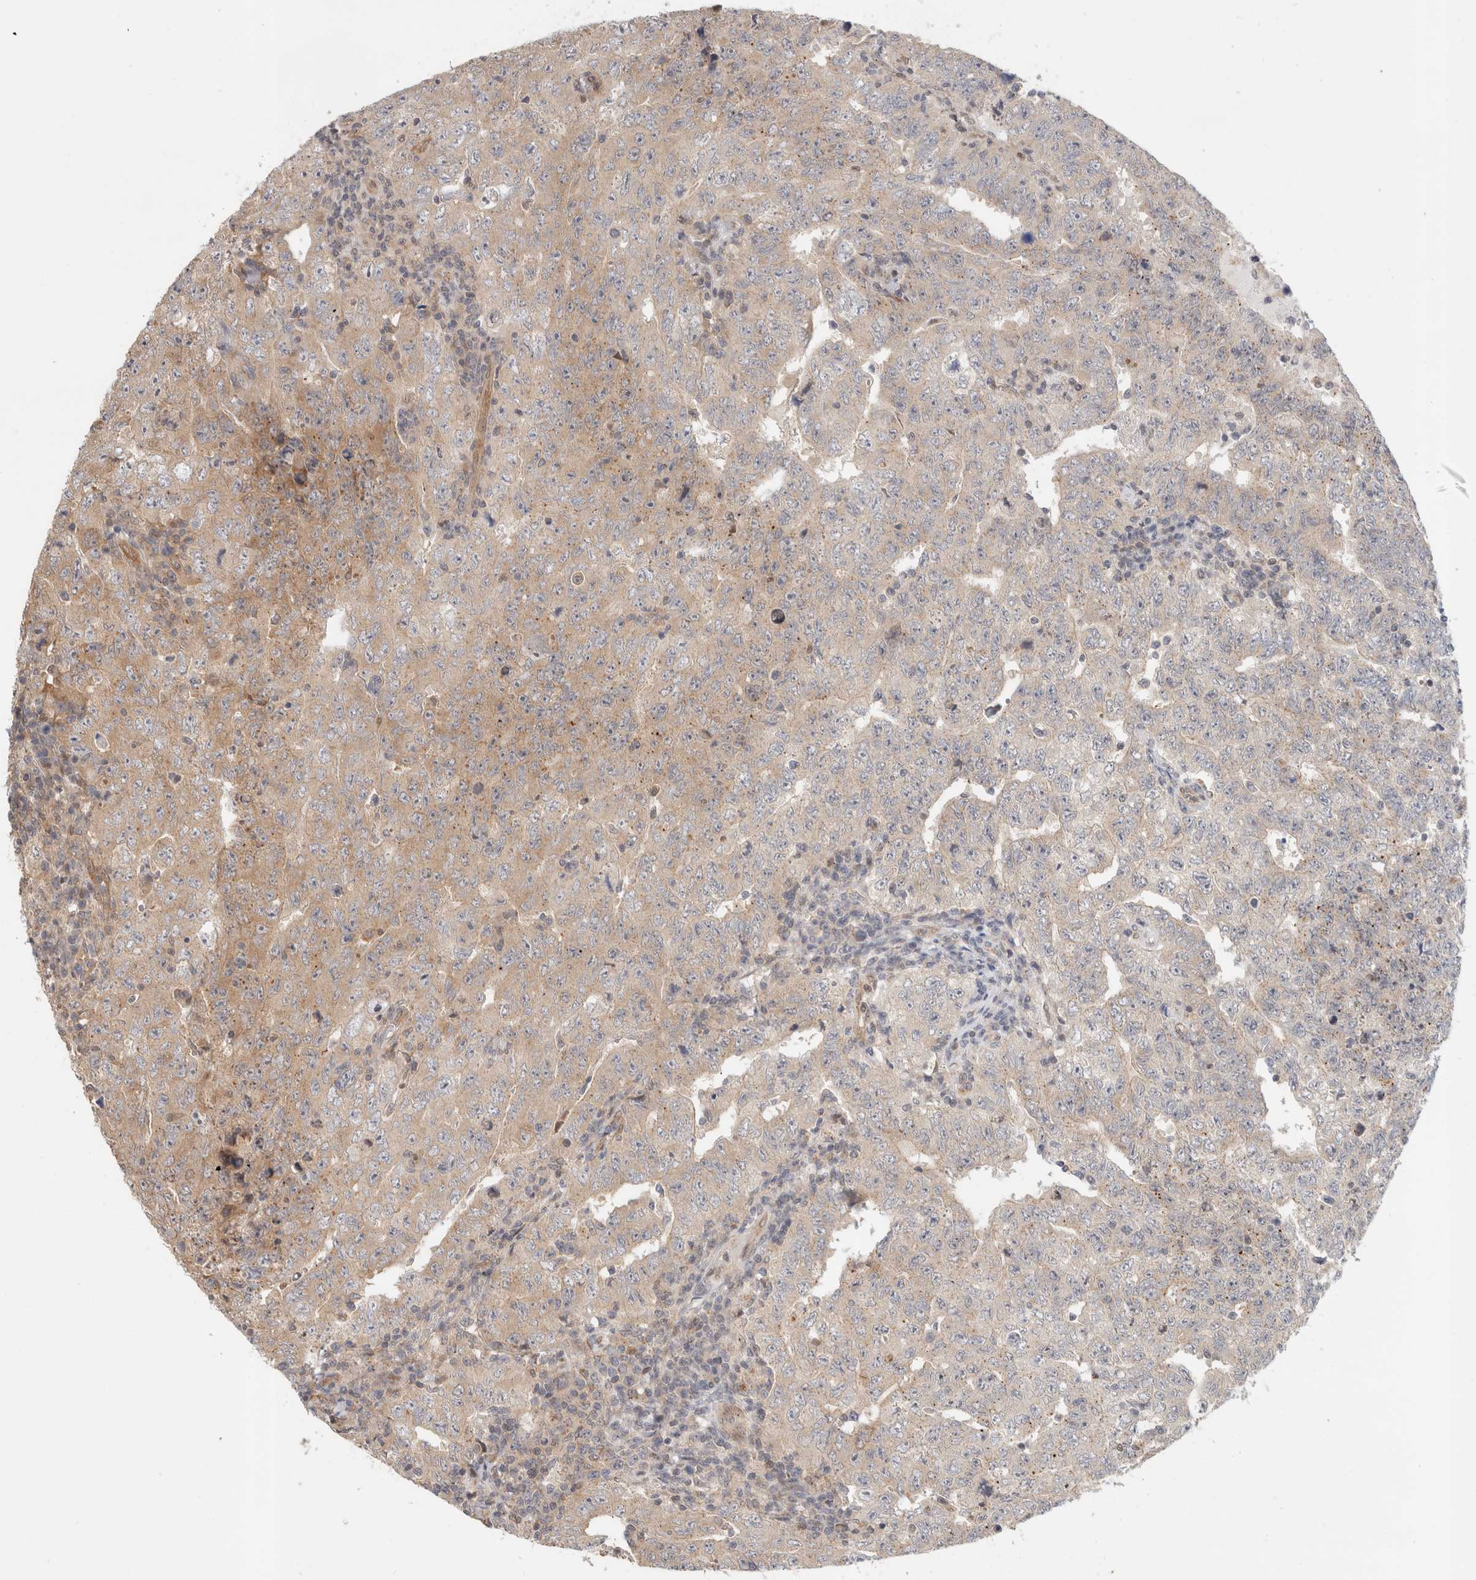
{"staining": {"intensity": "weak", "quantity": "<25%", "location": "cytoplasmic/membranous"}, "tissue": "testis cancer", "cell_type": "Tumor cells", "image_type": "cancer", "snomed": [{"axis": "morphology", "description": "Carcinoma, Embryonal, NOS"}, {"axis": "topography", "description": "Testis"}], "caption": "High power microscopy photomicrograph of an immunohistochemistry histopathology image of testis cancer, revealing no significant staining in tumor cells. (DAB immunohistochemistry (IHC) visualized using brightfield microscopy, high magnification).", "gene": "OTUD6B", "patient": {"sex": "male", "age": 26}}